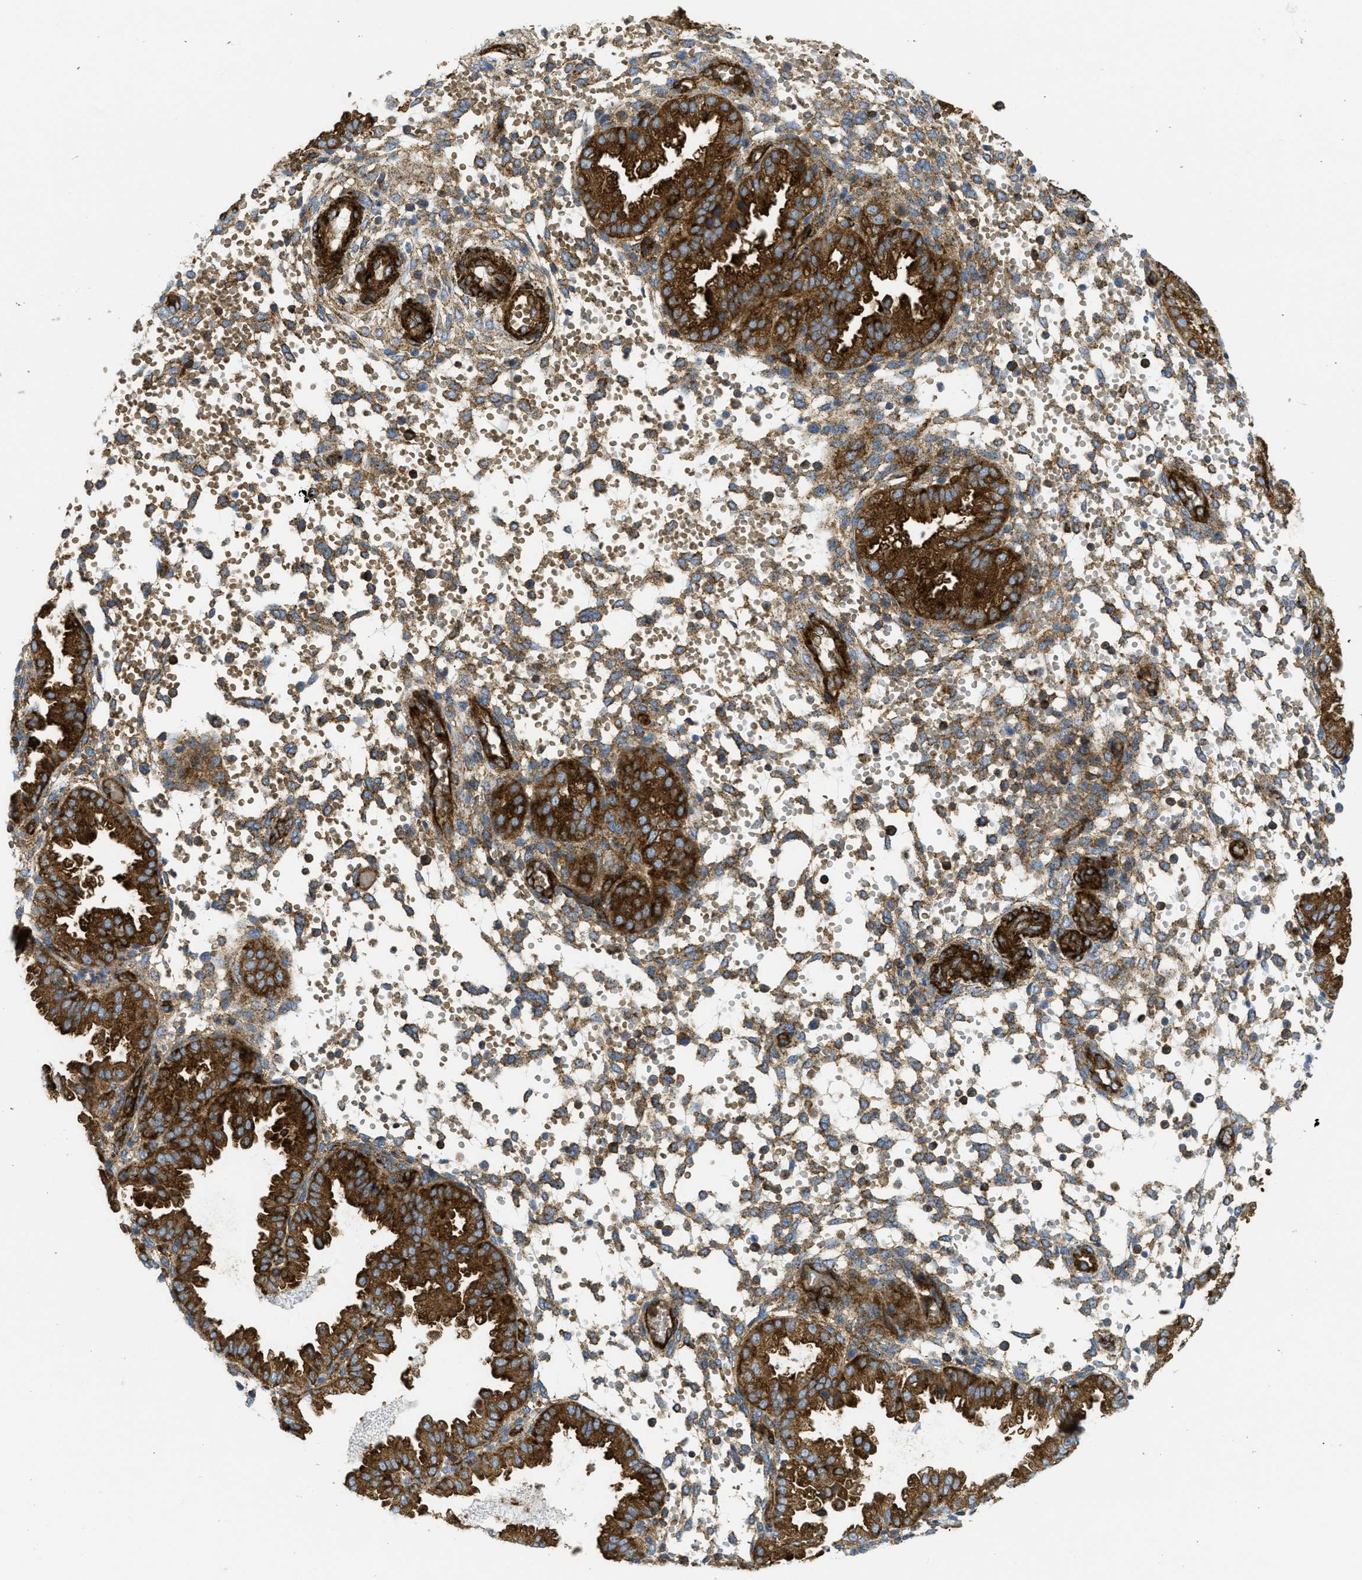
{"staining": {"intensity": "strong", "quantity": "25%-75%", "location": "cytoplasmic/membranous"}, "tissue": "endometrium", "cell_type": "Cells in endometrial stroma", "image_type": "normal", "snomed": [{"axis": "morphology", "description": "Normal tissue, NOS"}, {"axis": "topography", "description": "Endometrium"}], "caption": "Strong cytoplasmic/membranous staining for a protein is identified in about 25%-75% of cells in endometrial stroma of benign endometrium using immunohistochemistry.", "gene": "HIP1", "patient": {"sex": "female", "age": 33}}